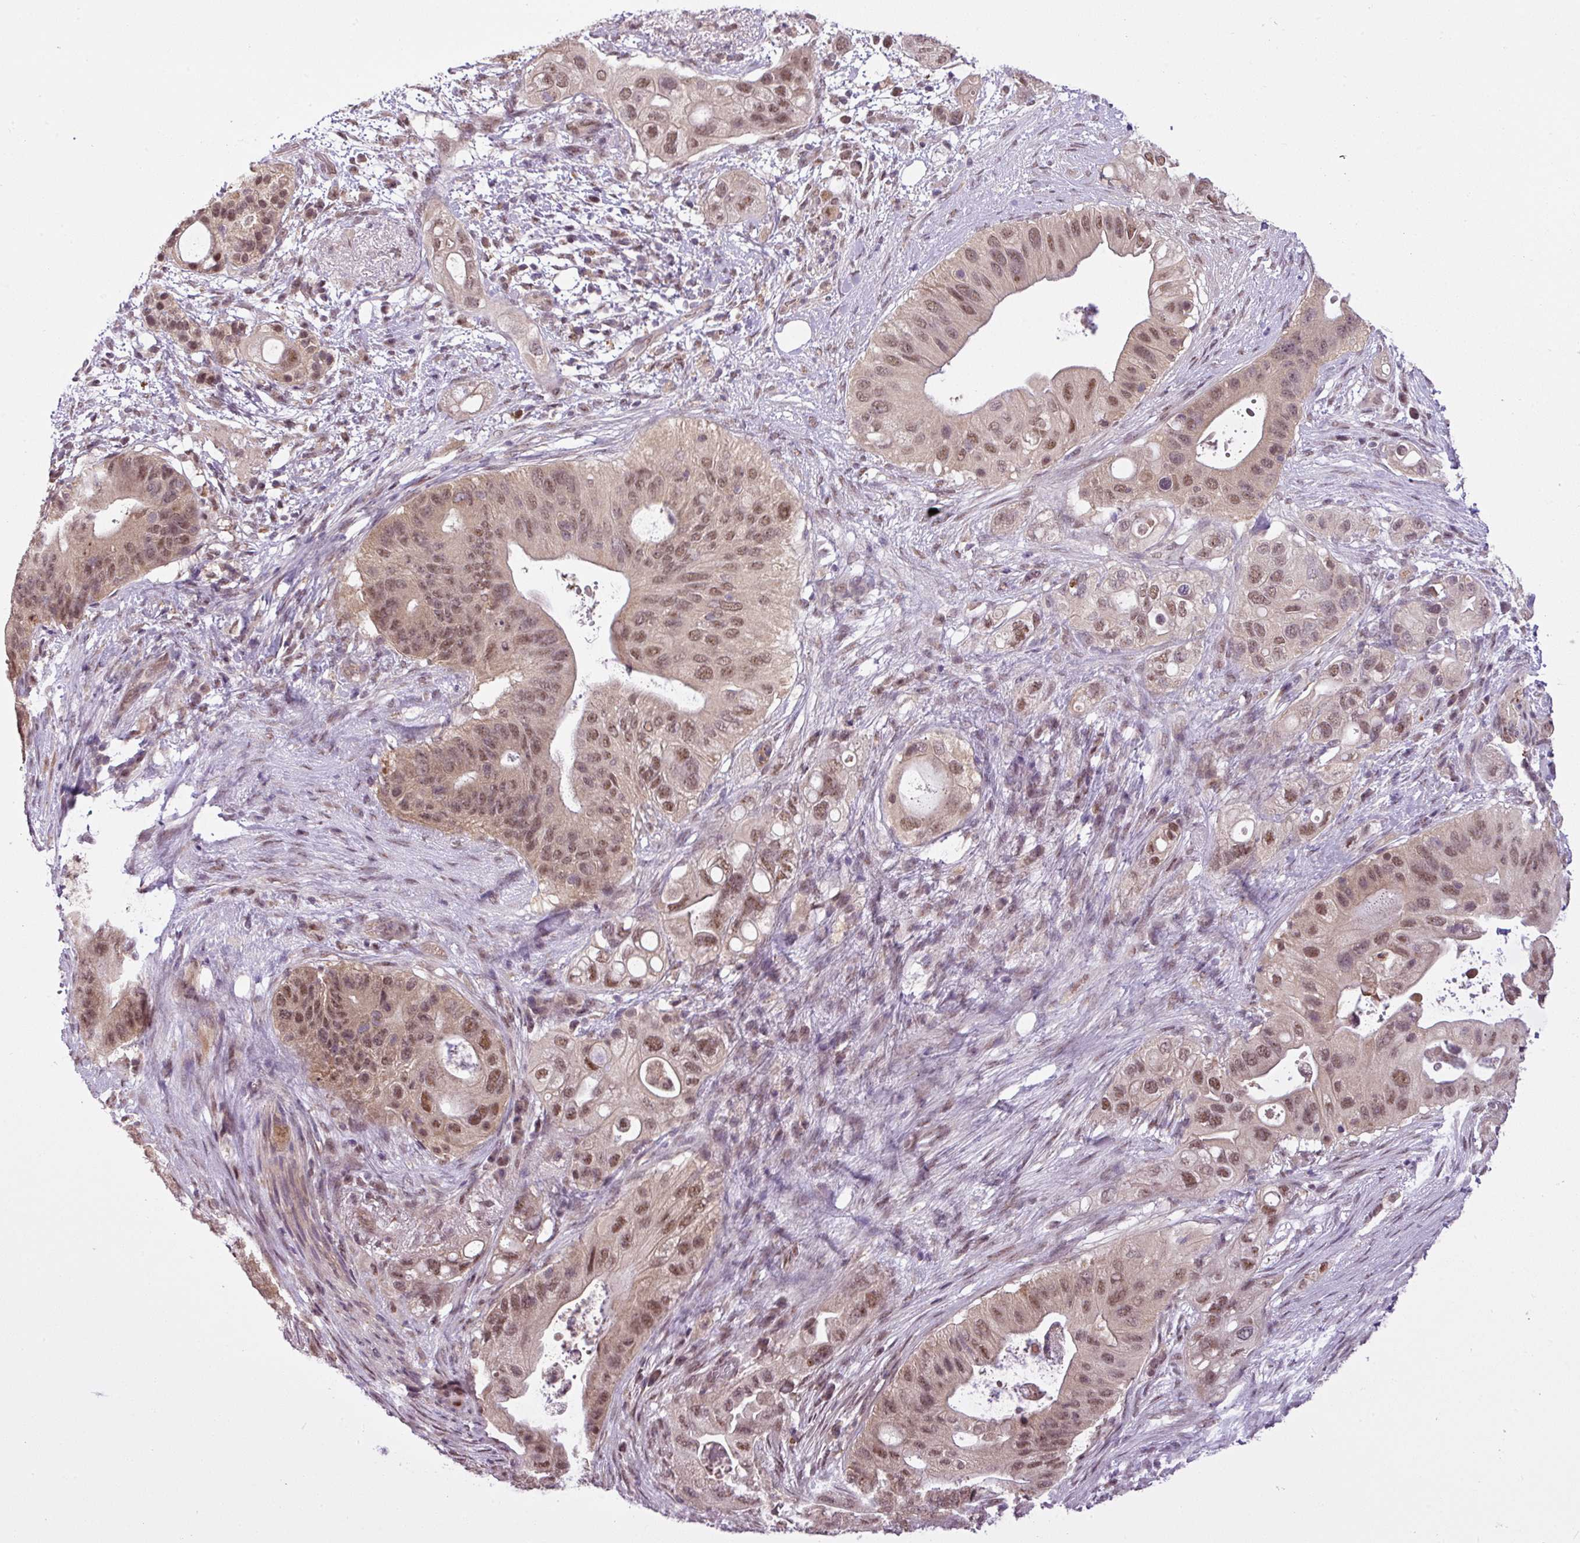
{"staining": {"intensity": "moderate", "quantity": ">75%", "location": "nuclear"}, "tissue": "pancreatic cancer", "cell_type": "Tumor cells", "image_type": "cancer", "snomed": [{"axis": "morphology", "description": "Adenocarcinoma, NOS"}, {"axis": "topography", "description": "Pancreas"}], "caption": "Immunohistochemistry (IHC) of pancreatic cancer (adenocarcinoma) demonstrates medium levels of moderate nuclear expression in approximately >75% of tumor cells. The staining was performed using DAB (3,3'-diaminobenzidine), with brown indicating positive protein expression. Nuclei are stained blue with hematoxylin.", "gene": "MFHAS1", "patient": {"sex": "female", "age": 72}}